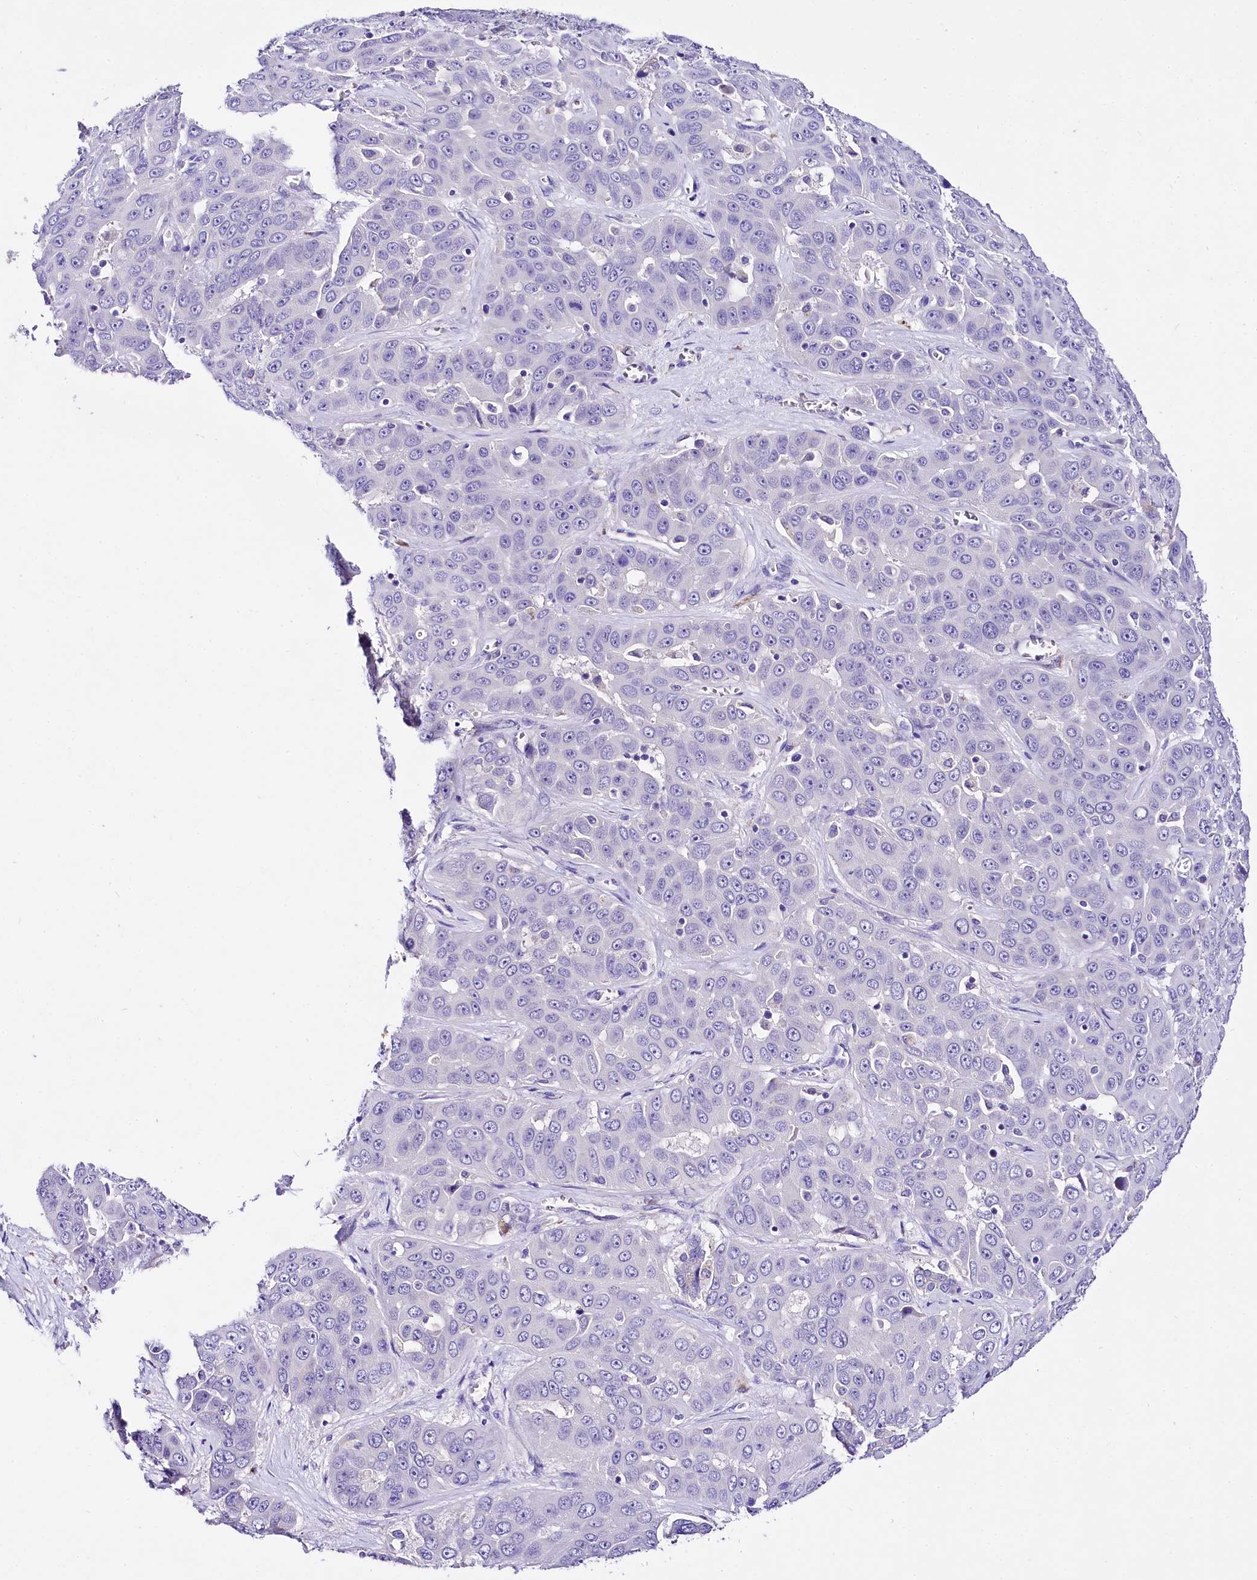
{"staining": {"intensity": "negative", "quantity": "none", "location": "none"}, "tissue": "liver cancer", "cell_type": "Tumor cells", "image_type": "cancer", "snomed": [{"axis": "morphology", "description": "Cholangiocarcinoma"}, {"axis": "topography", "description": "Liver"}], "caption": "Immunohistochemistry micrograph of neoplastic tissue: human cholangiocarcinoma (liver) stained with DAB (3,3'-diaminobenzidine) exhibits no significant protein positivity in tumor cells.", "gene": "A2ML1", "patient": {"sex": "female", "age": 52}}